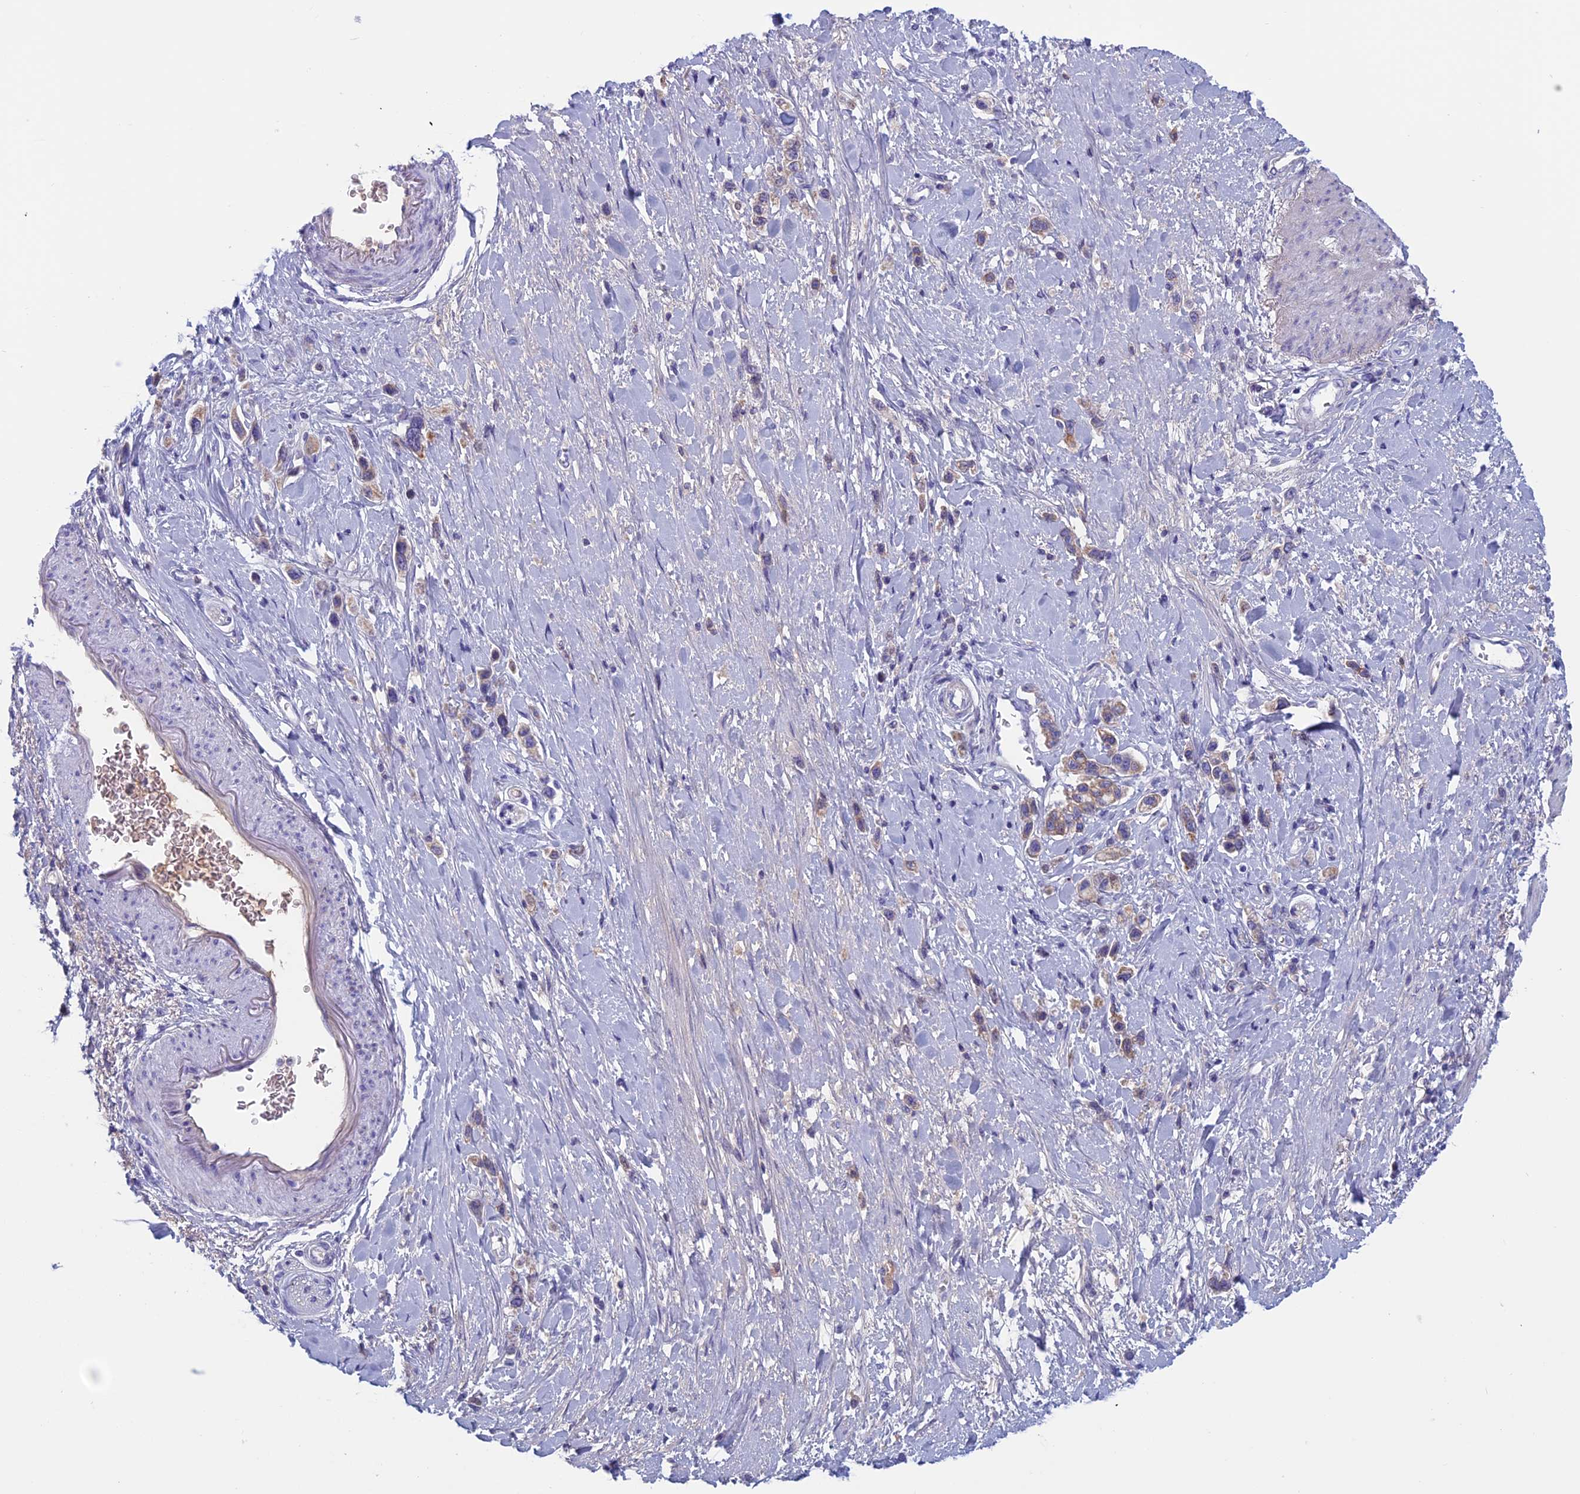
{"staining": {"intensity": "weak", "quantity": ">75%", "location": "cytoplasmic/membranous"}, "tissue": "stomach cancer", "cell_type": "Tumor cells", "image_type": "cancer", "snomed": [{"axis": "morphology", "description": "Adenocarcinoma, NOS"}, {"axis": "topography", "description": "Stomach"}], "caption": "This image shows immunohistochemistry (IHC) staining of stomach cancer, with low weak cytoplasmic/membranous positivity in approximately >75% of tumor cells.", "gene": "ANGPTL2", "patient": {"sex": "female", "age": 65}}